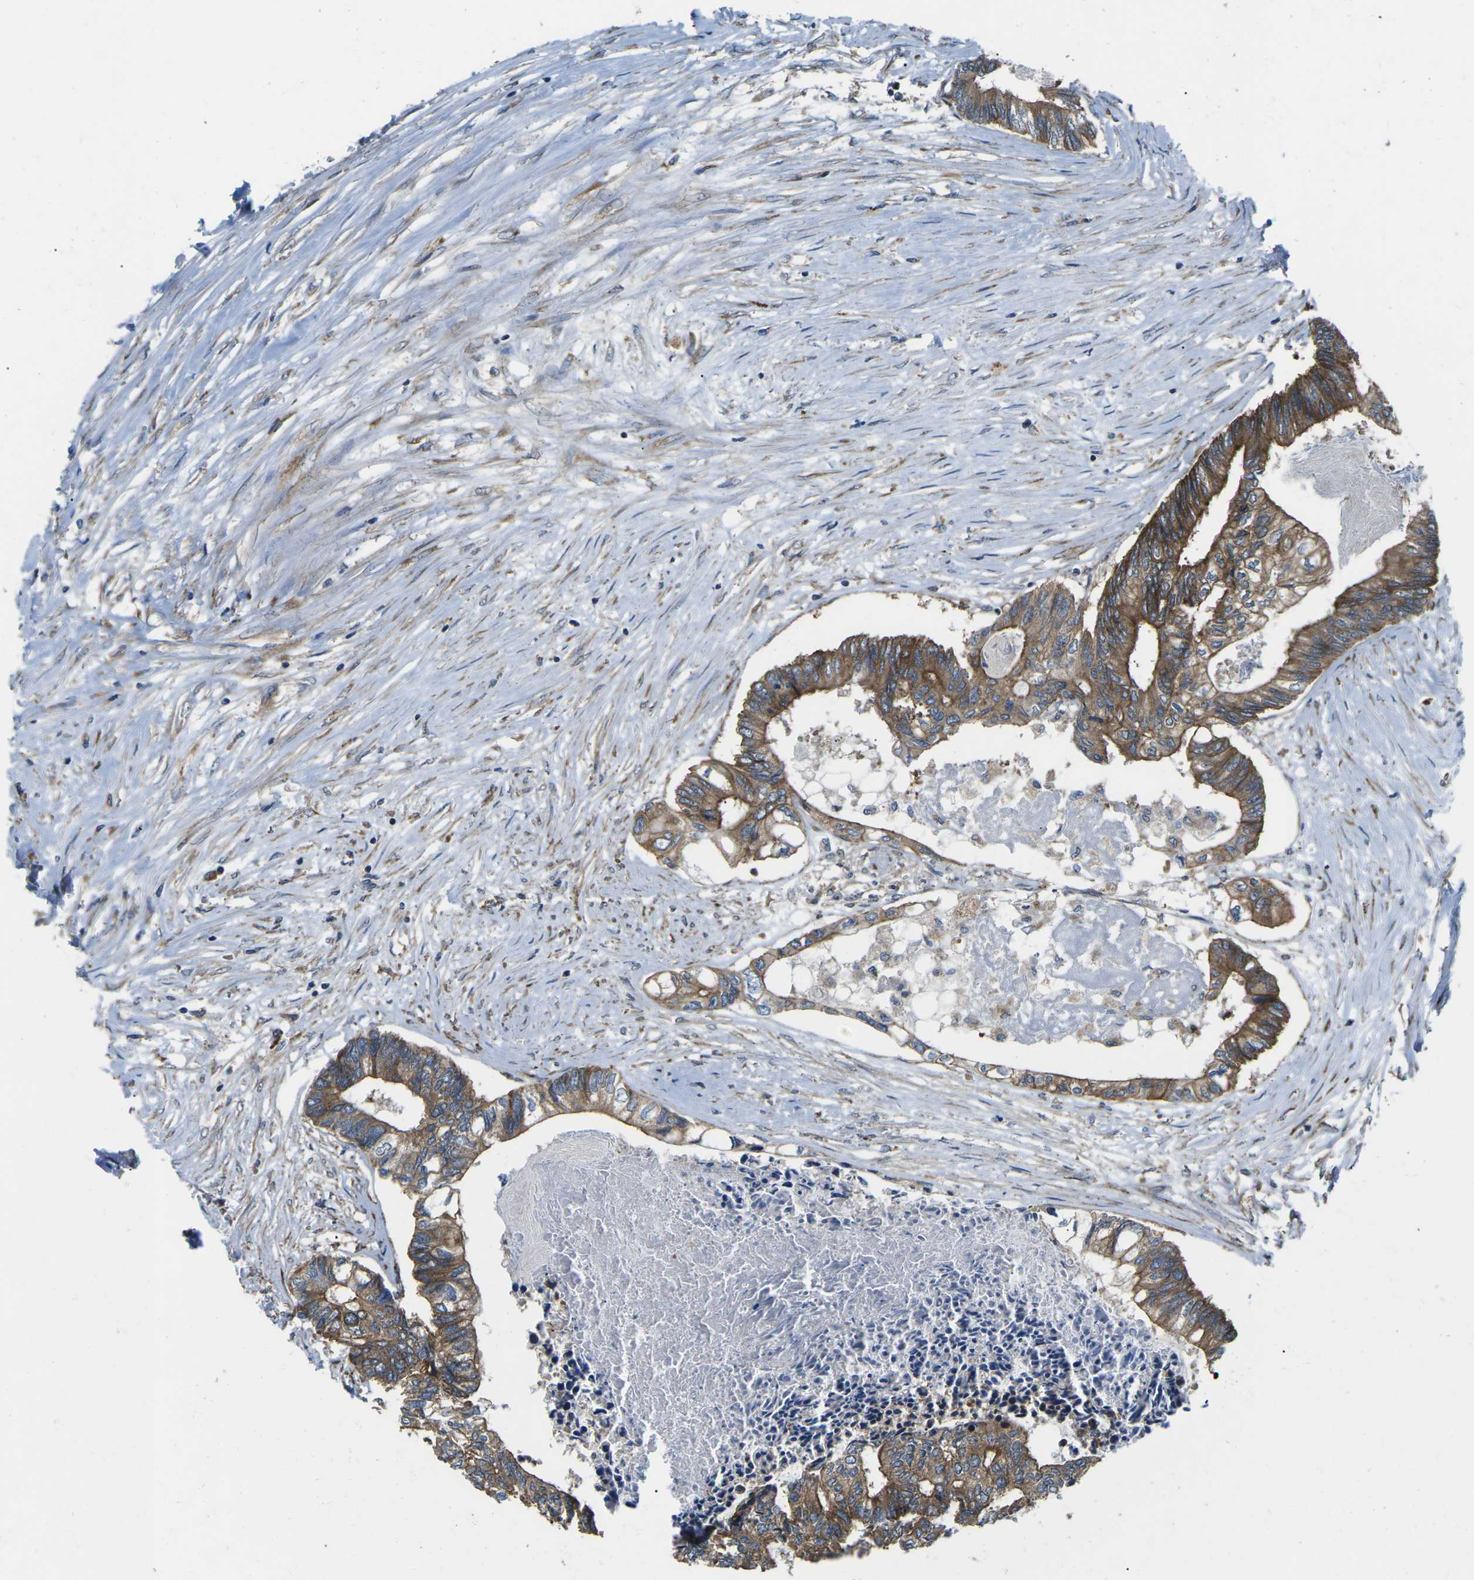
{"staining": {"intensity": "moderate", "quantity": ">75%", "location": "cytoplasmic/membranous"}, "tissue": "colorectal cancer", "cell_type": "Tumor cells", "image_type": "cancer", "snomed": [{"axis": "morphology", "description": "Adenocarcinoma, NOS"}, {"axis": "topography", "description": "Rectum"}], "caption": "Immunohistochemical staining of colorectal adenocarcinoma exhibits medium levels of moderate cytoplasmic/membranous positivity in about >75% of tumor cells.", "gene": "DLG1", "patient": {"sex": "male", "age": 63}}